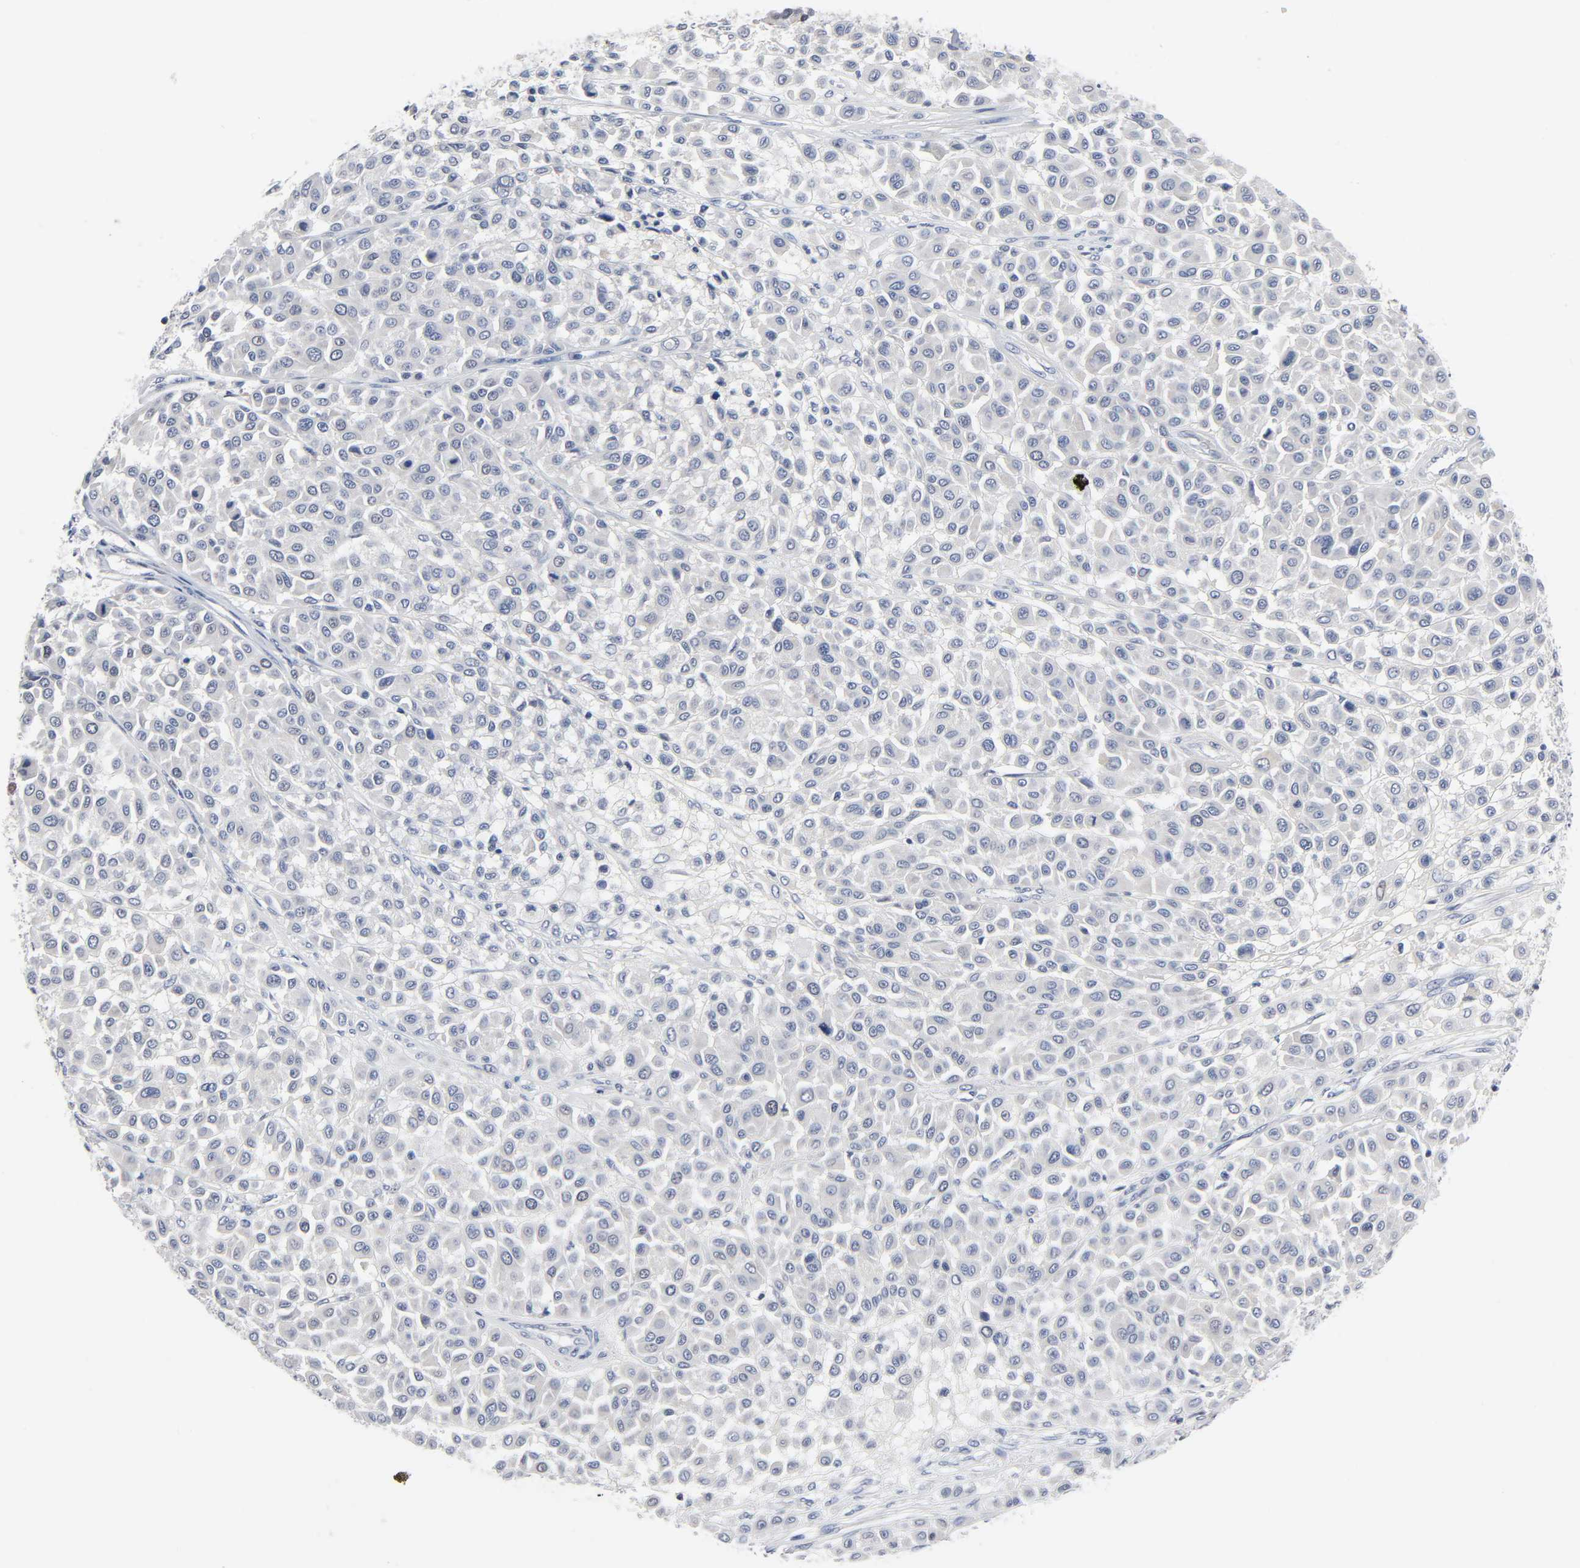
{"staining": {"intensity": "negative", "quantity": "none", "location": "none"}, "tissue": "melanoma", "cell_type": "Tumor cells", "image_type": "cancer", "snomed": [{"axis": "morphology", "description": "Malignant melanoma, Metastatic site"}, {"axis": "topography", "description": "Soft tissue"}], "caption": "A high-resolution histopathology image shows IHC staining of melanoma, which demonstrates no significant staining in tumor cells.", "gene": "WEE1", "patient": {"sex": "male", "age": 41}}